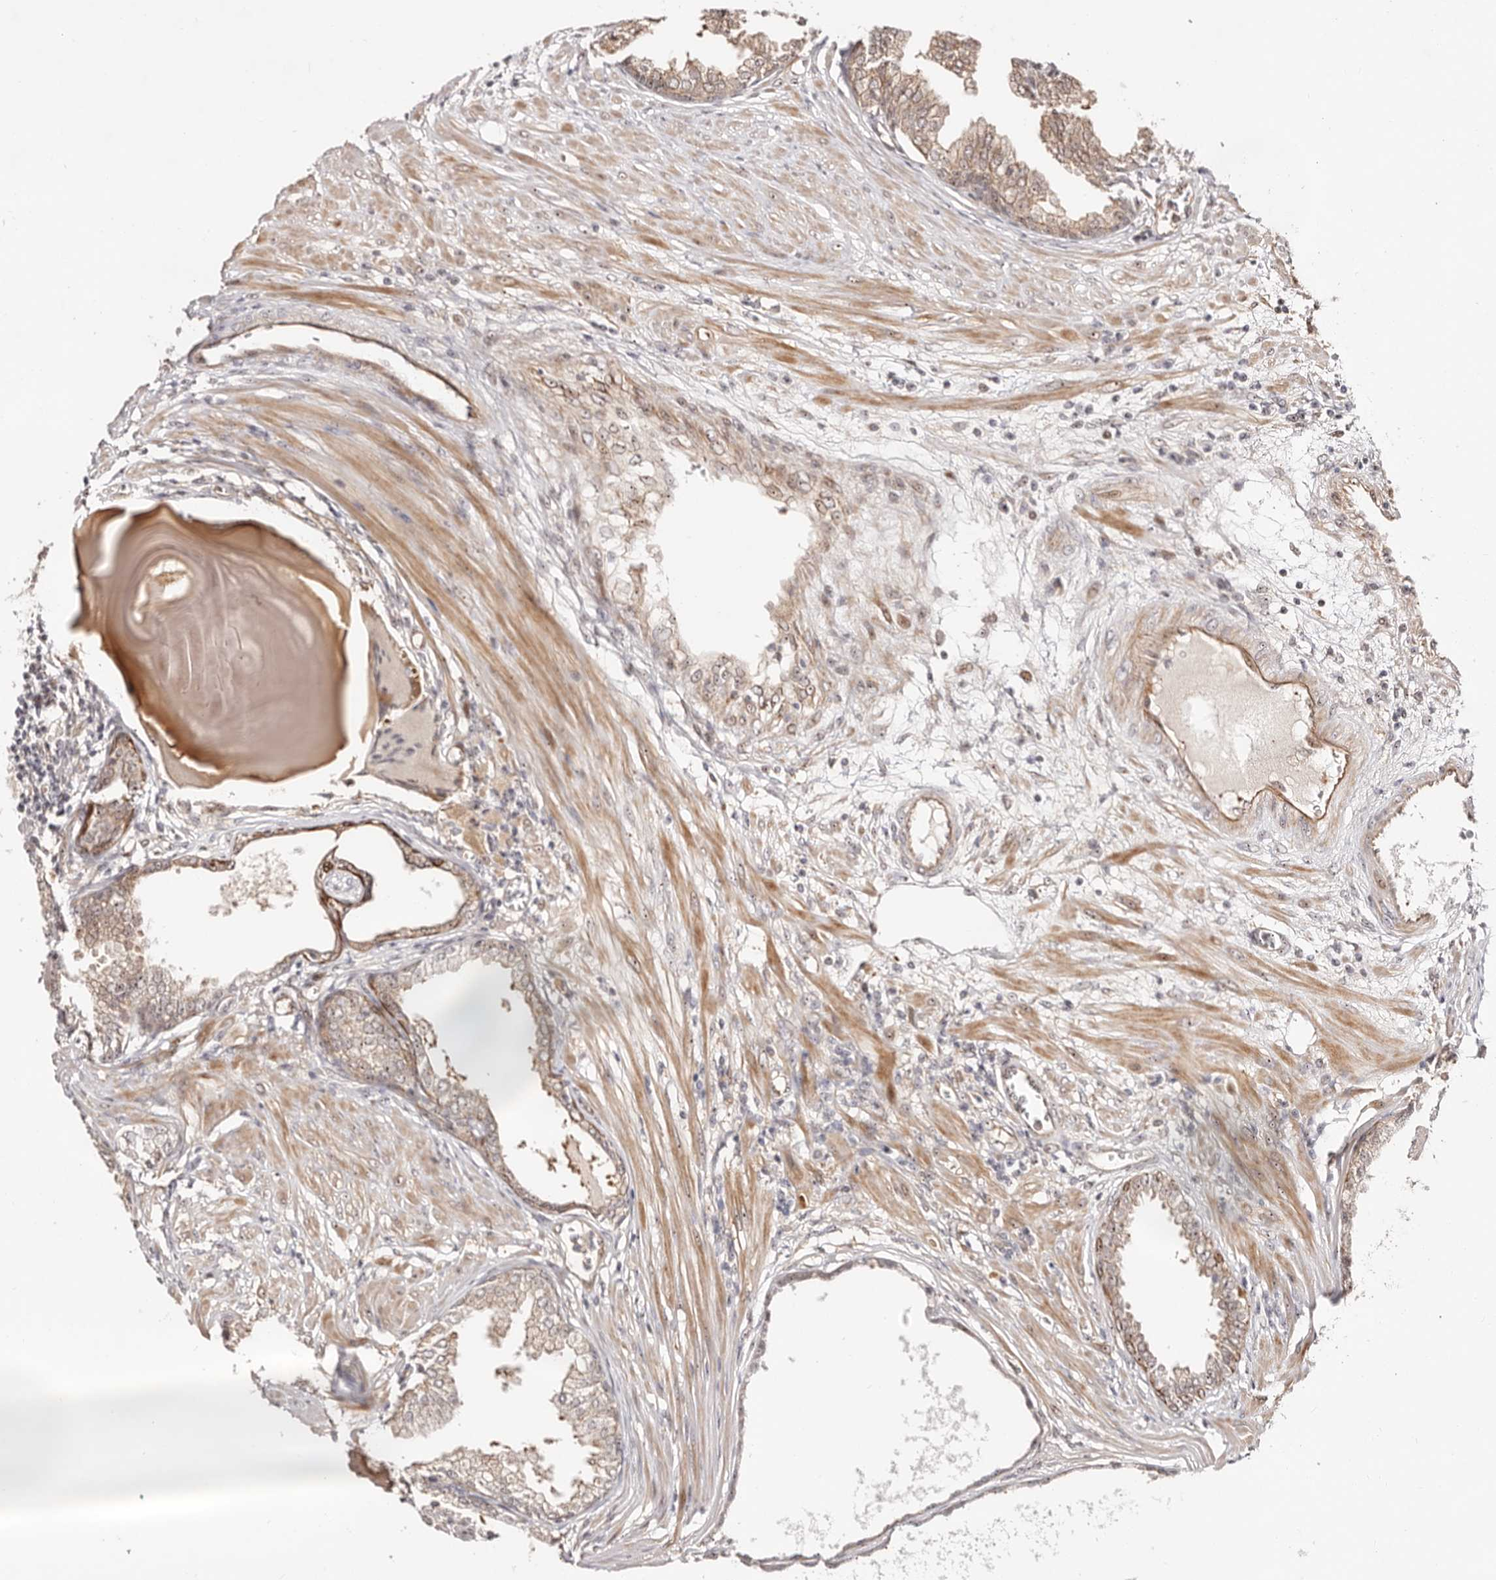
{"staining": {"intensity": "moderate", "quantity": "25%-75%", "location": "cytoplasmic/membranous,nuclear"}, "tissue": "prostate cancer", "cell_type": "Tumor cells", "image_type": "cancer", "snomed": [{"axis": "morphology", "description": "Adenocarcinoma, High grade"}, {"axis": "topography", "description": "Prostate"}], "caption": "This is an image of immunohistochemistry (IHC) staining of prostate cancer (high-grade adenocarcinoma), which shows moderate positivity in the cytoplasmic/membranous and nuclear of tumor cells.", "gene": "ODF2L", "patient": {"sex": "male", "age": 62}}